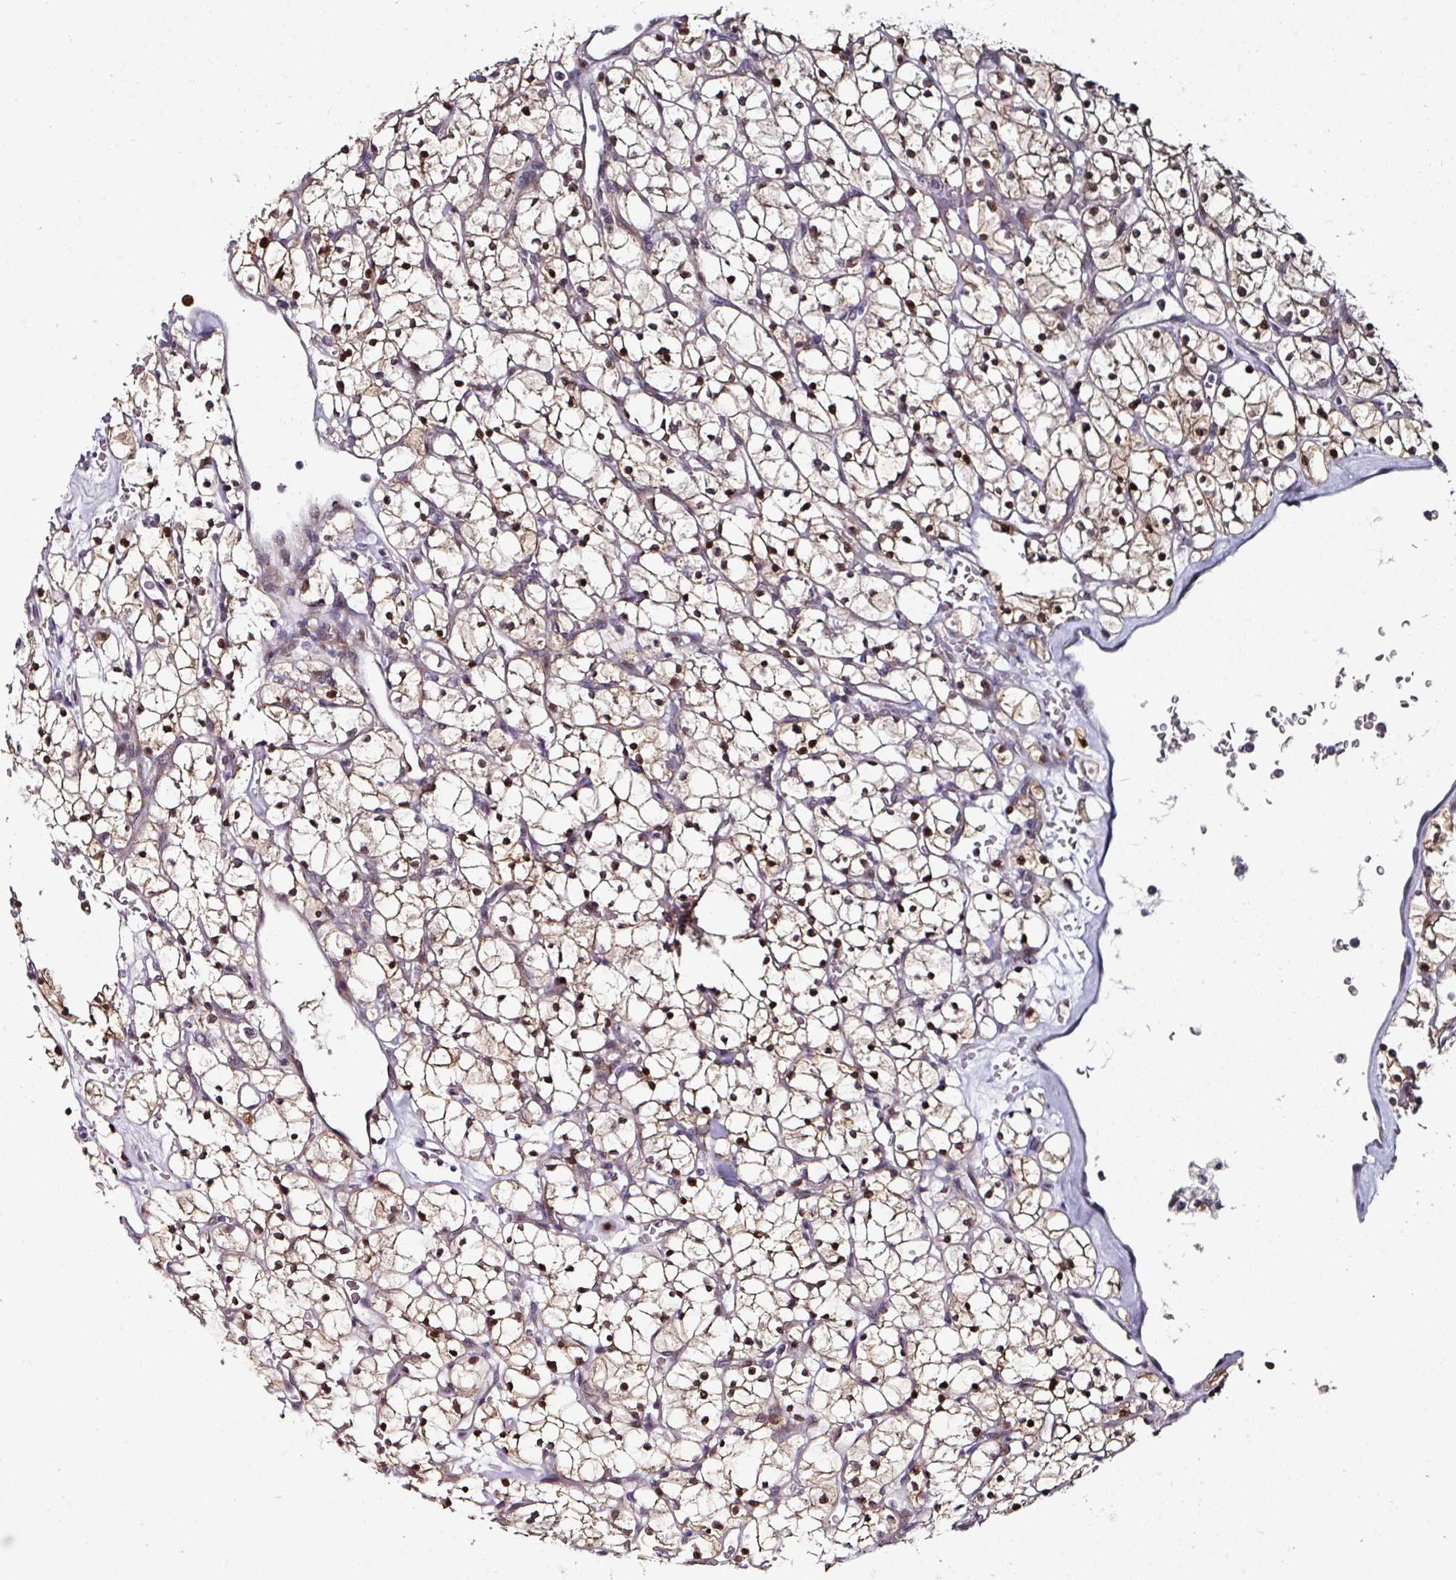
{"staining": {"intensity": "weak", "quantity": "25%-75%", "location": "cytoplasmic/membranous,nuclear"}, "tissue": "renal cancer", "cell_type": "Tumor cells", "image_type": "cancer", "snomed": [{"axis": "morphology", "description": "Adenocarcinoma, NOS"}, {"axis": "topography", "description": "Kidney"}], "caption": "High-power microscopy captured an IHC histopathology image of adenocarcinoma (renal), revealing weak cytoplasmic/membranous and nuclear expression in about 25%-75% of tumor cells. (Brightfield microscopy of DAB IHC at high magnification).", "gene": "APOLD1", "patient": {"sex": "female", "age": 64}}